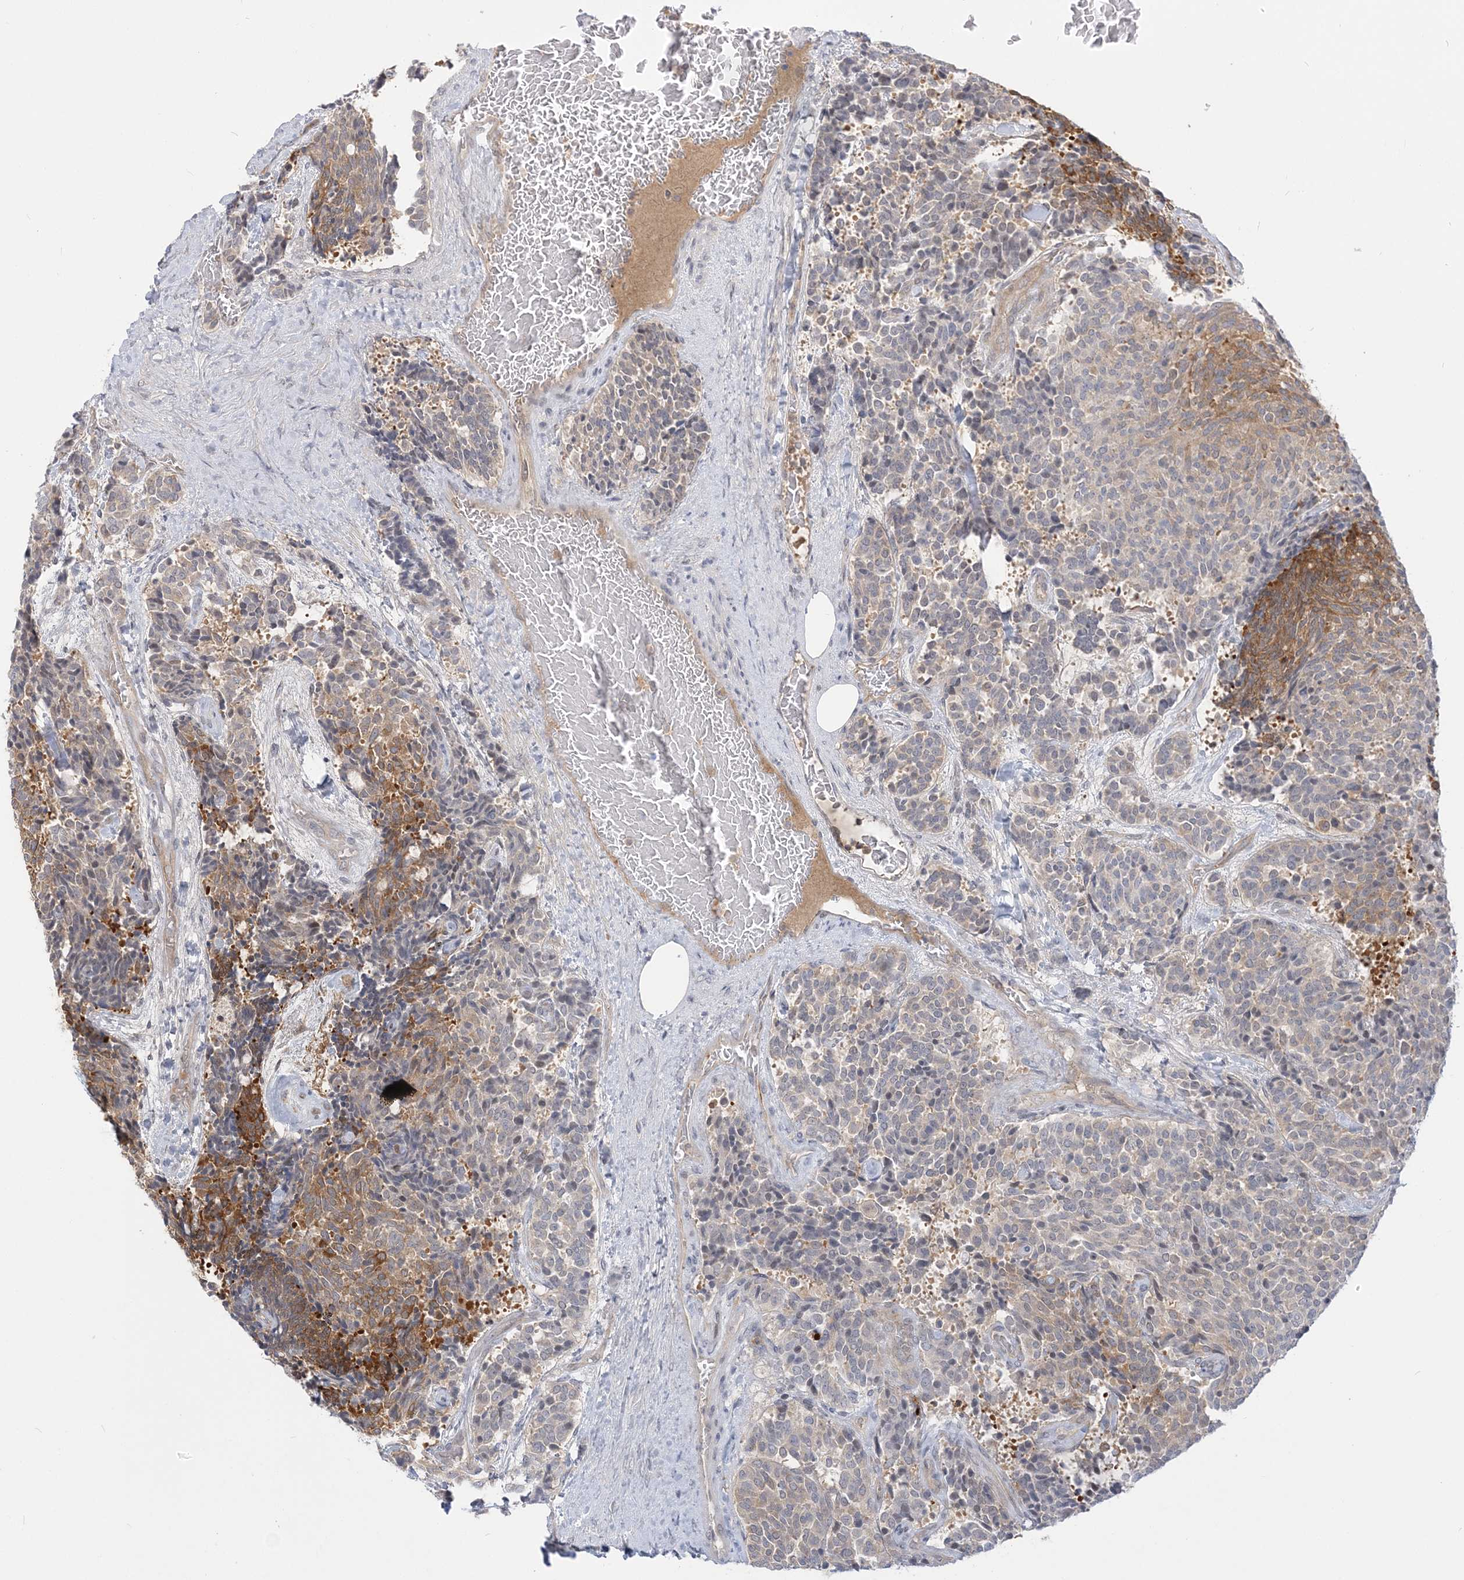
{"staining": {"intensity": "moderate", "quantity": "<25%", "location": "cytoplasmic/membranous"}, "tissue": "carcinoid", "cell_type": "Tumor cells", "image_type": "cancer", "snomed": [{"axis": "morphology", "description": "Carcinoid, malignant, NOS"}, {"axis": "topography", "description": "Pancreas"}], "caption": "Immunohistochemical staining of carcinoid reveals low levels of moderate cytoplasmic/membranous expression in approximately <25% of tumor cells.", "gene": "THADA", "patient": {"sex": "female", "age": 54}}